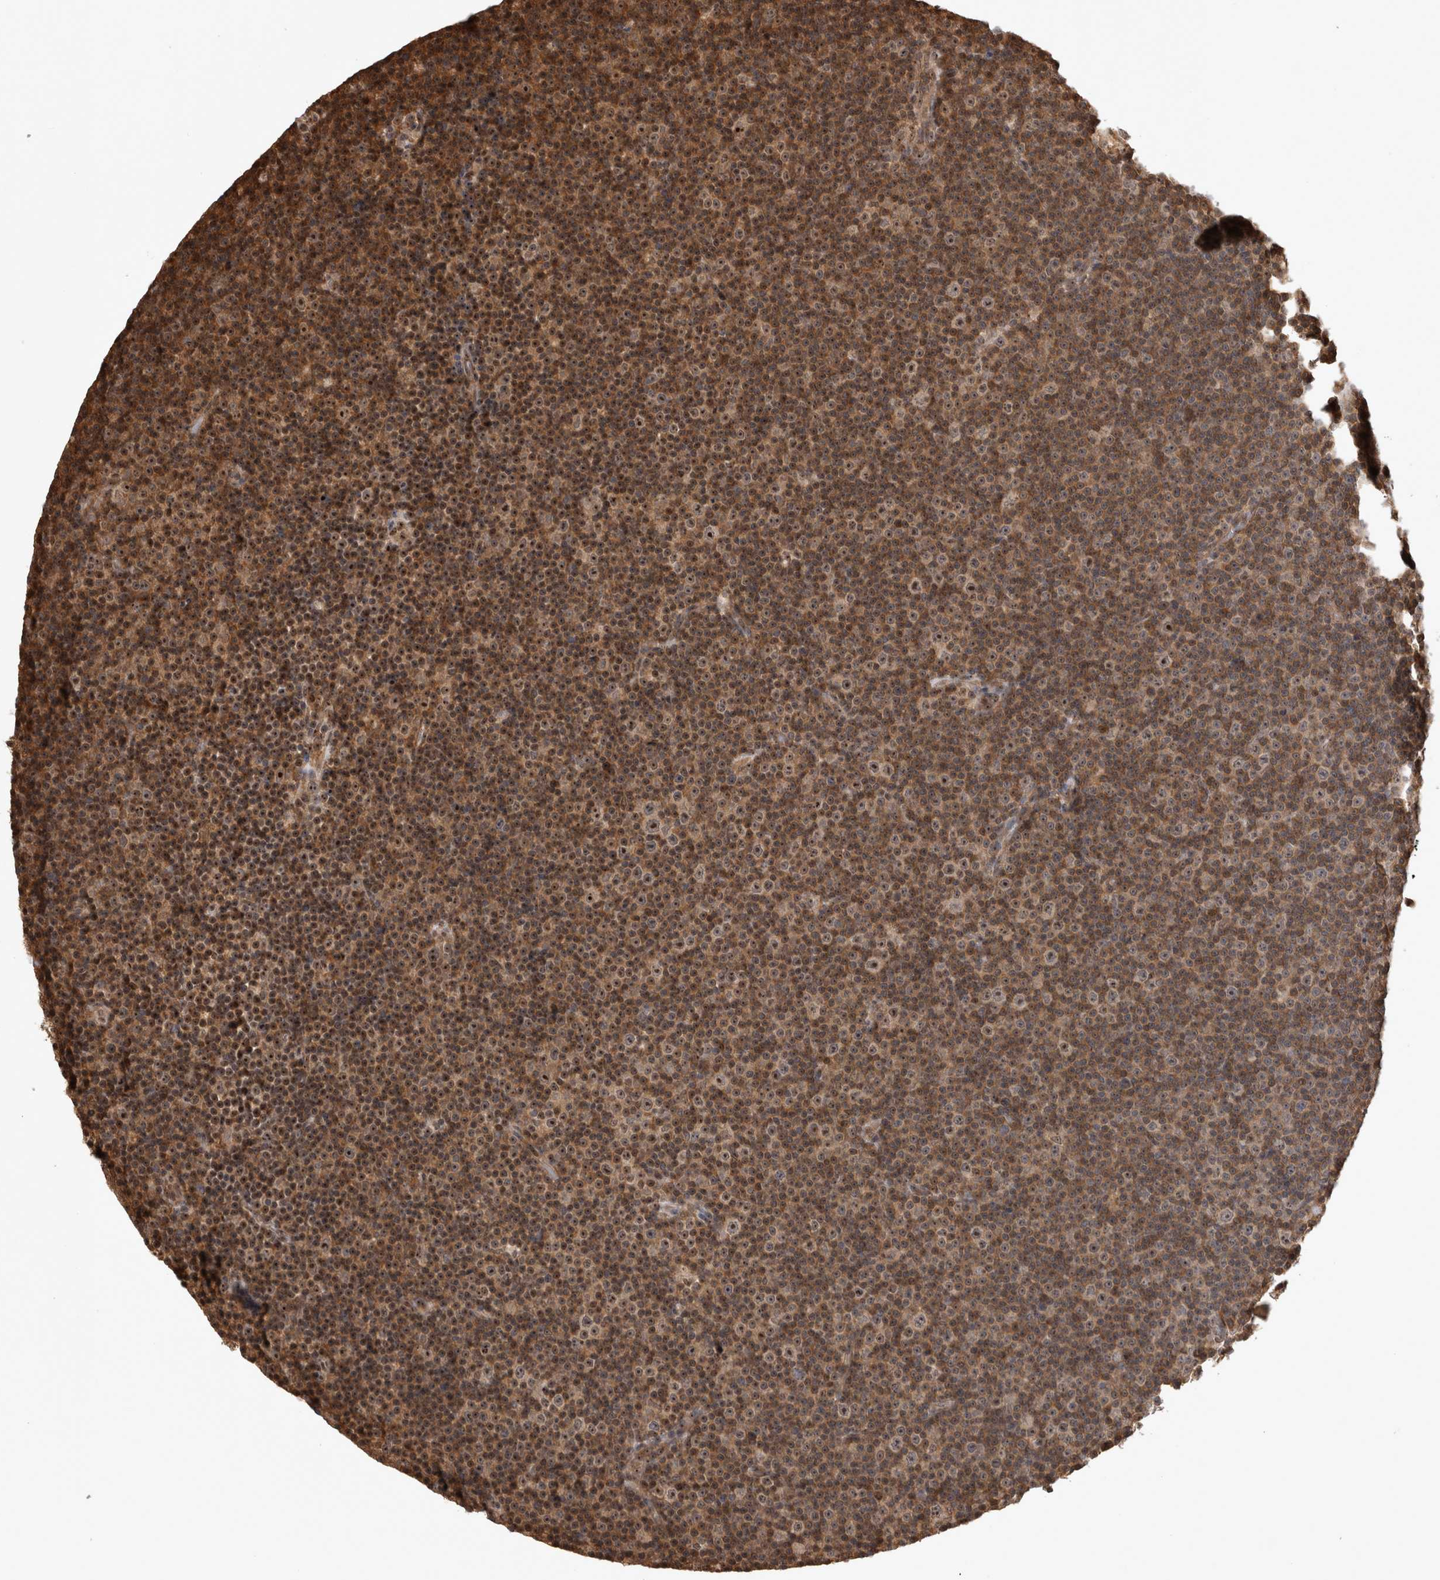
{"staining": {"intensity": "strong", "quantity": "25%-75%", "location": "cytoplasmic/membranous,nuclear"}, "tissue": "lymphoma", "cell_type": "Tumor cells", "image_type": "cancer", "snomed": [{"axis": "morphology", "description": "Malignant lymphoma, non-Hodgkin's type, Low grade"}, {"axis": "topography", "description": "Lymph node"}], "caption": "A photomicrograph of human lymphoma stained for a protein demonstrates strong cytoplasmic/membranous and nuclear brown staining in tumor cells.", "gene": "TDRD7", "patient": {"sex": "female", "age": 67}}